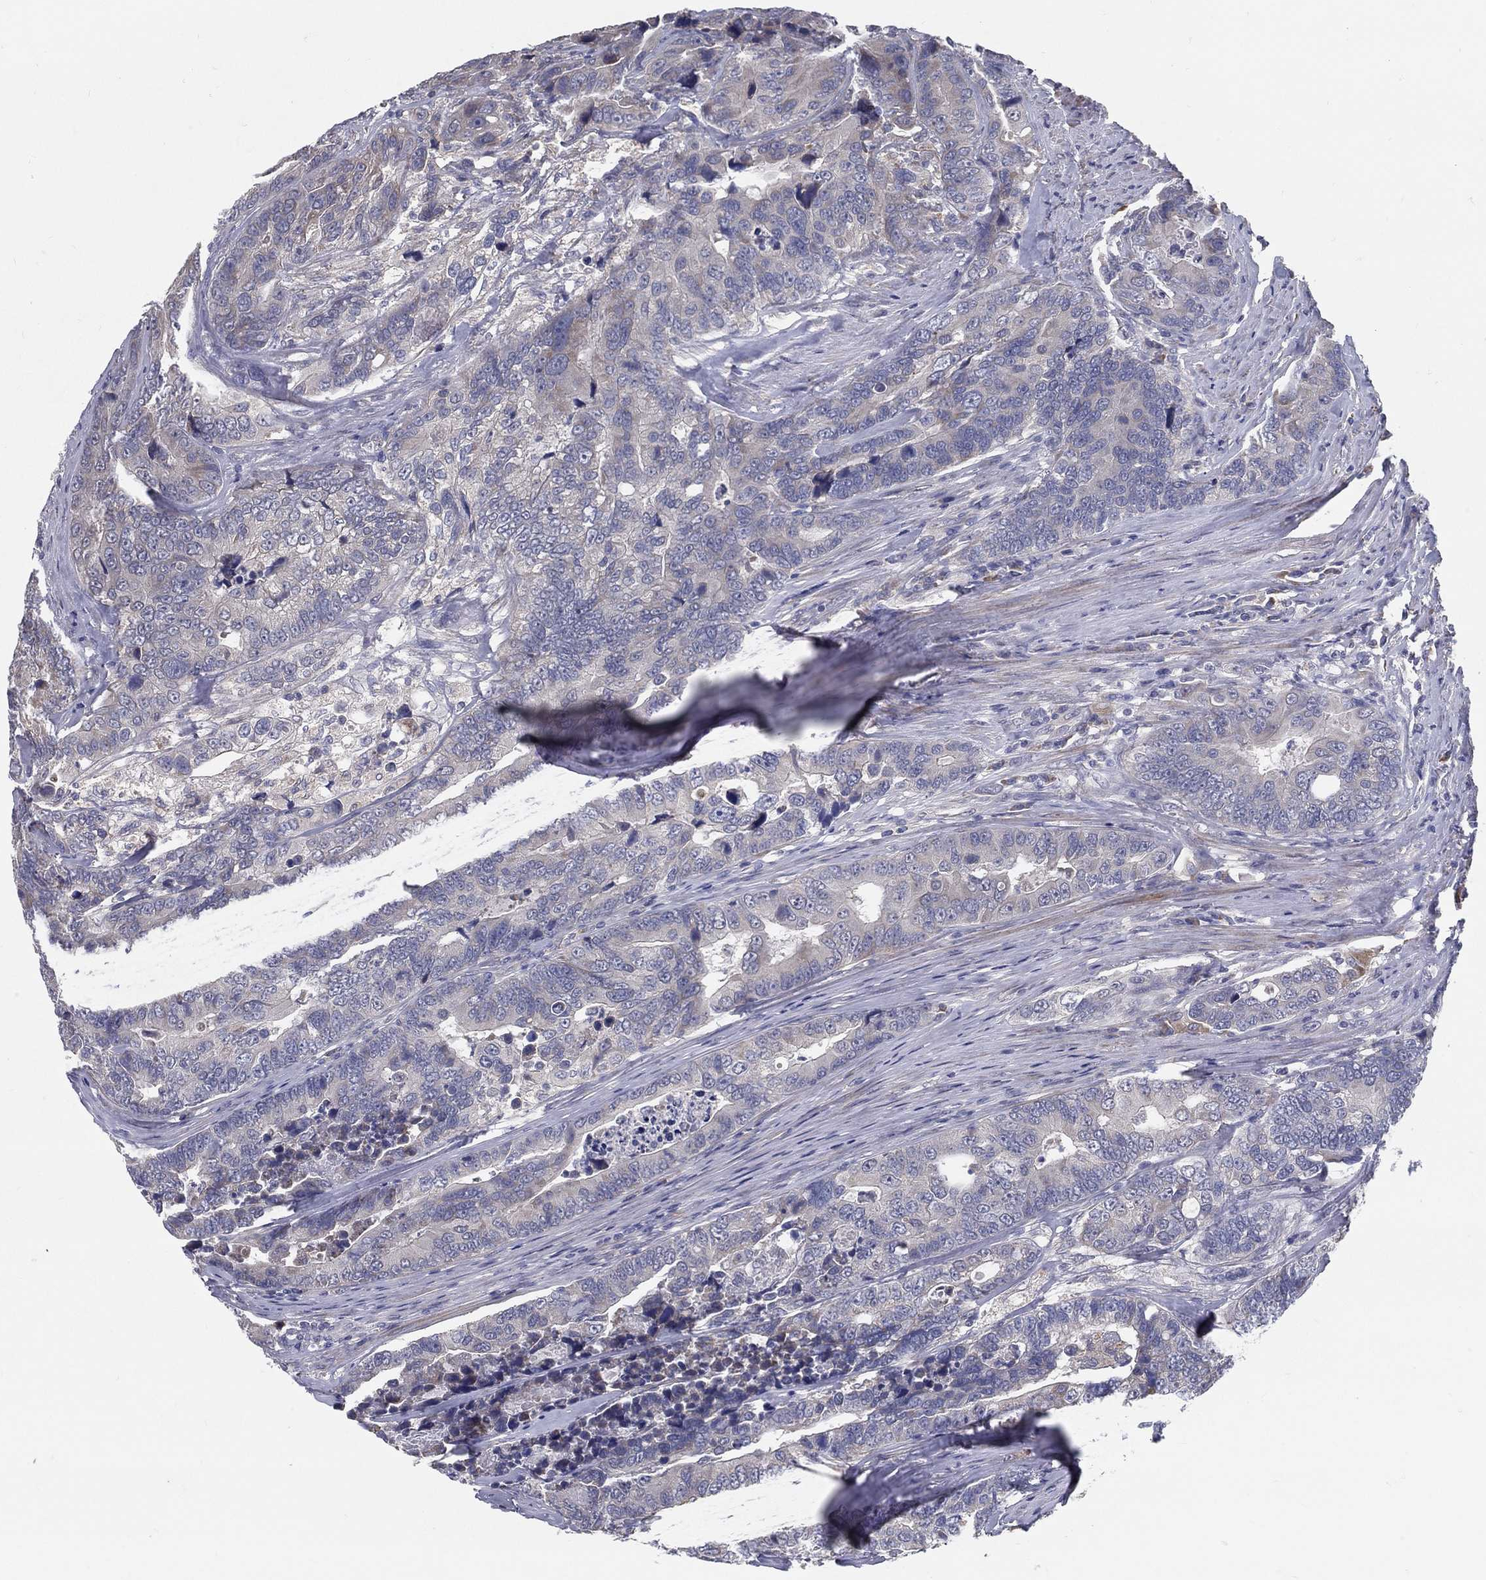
{"staining": {"intensity": "negative", "quantity": "none", "location": "none"}, "tissue": "colorectal cancer", "cell_type": "Tumor cells", "image_type": "cancer", "snomed": [{"axis": "morphology", "description": "Adenocarcinoma, NOS"}, {"axis": "topography", "description": "Colon"}], "caption": "Tumor cells show no significant staining in colorectal adenocarcinoma. The staining was performed using DAB (3,3'-diaminobenzidine) to visualize the protein expression in brown, while the nuclei were stained in blue with hematoxylin (Magnification: 20x).", "gene": "PCSK1", "patient": {"sex": "female", "age": 72}}